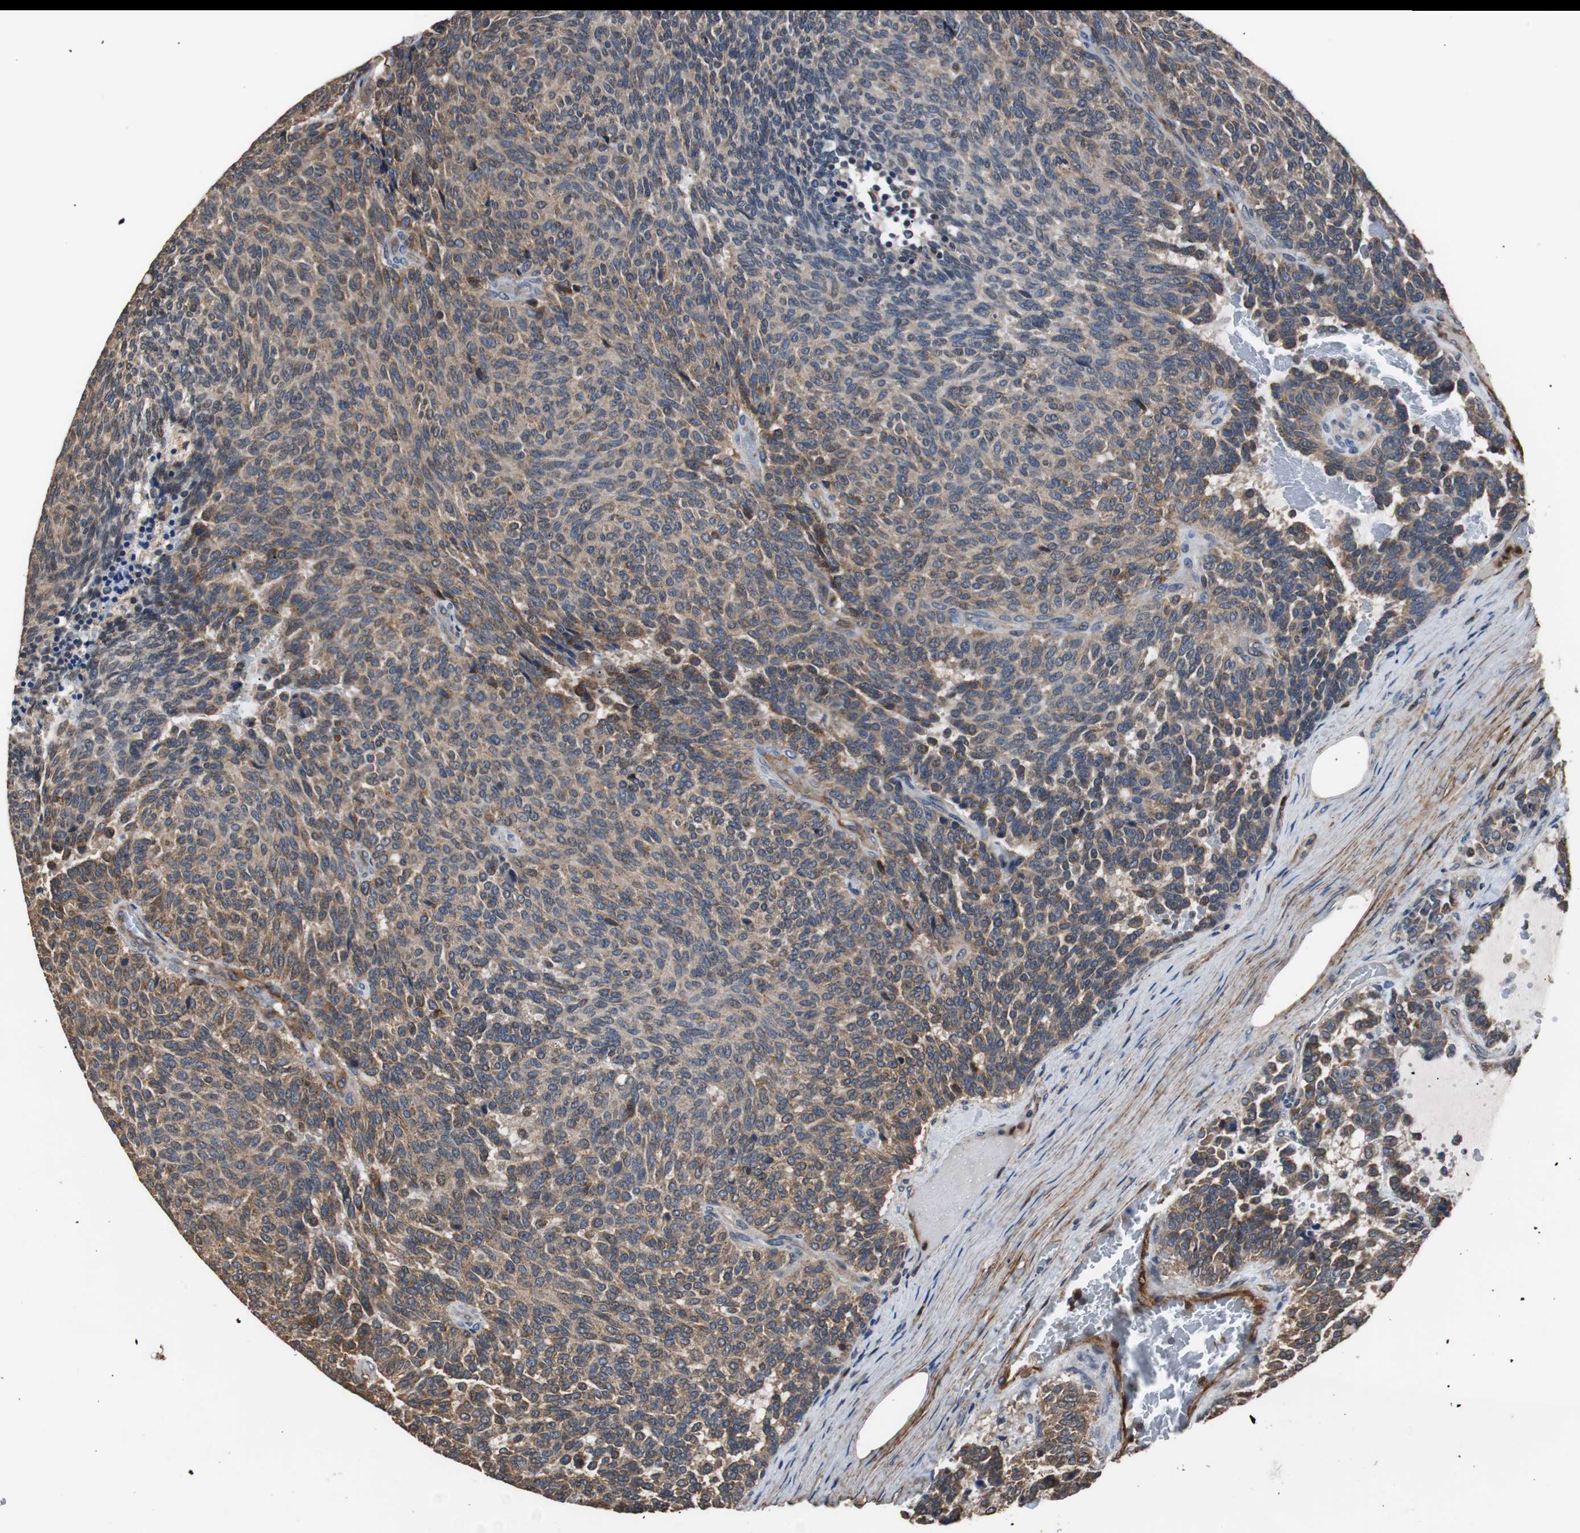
{"staining": {"intensity": "moderate", "quantity": ">75%", "location": "cytoplasmic/membranous"}, "tissue": "carcinoid", "cell_type": "Tumor cells", "image_type": "cancer", "snomed": [{"axis": "morphology", "description": "Carcinoid, malignant, NOS"}, {"axis": "topography", "description": "Pancreas"}], "caption": "This photomicrograph displays immunohistochemistry staining of malignant carcinoid, with medium moderate cytoplasmic/membranous expression in approximately >75% of tumor cells.", "gene": "PITRM1", "patient": {"sex": "female", "age": 54}}